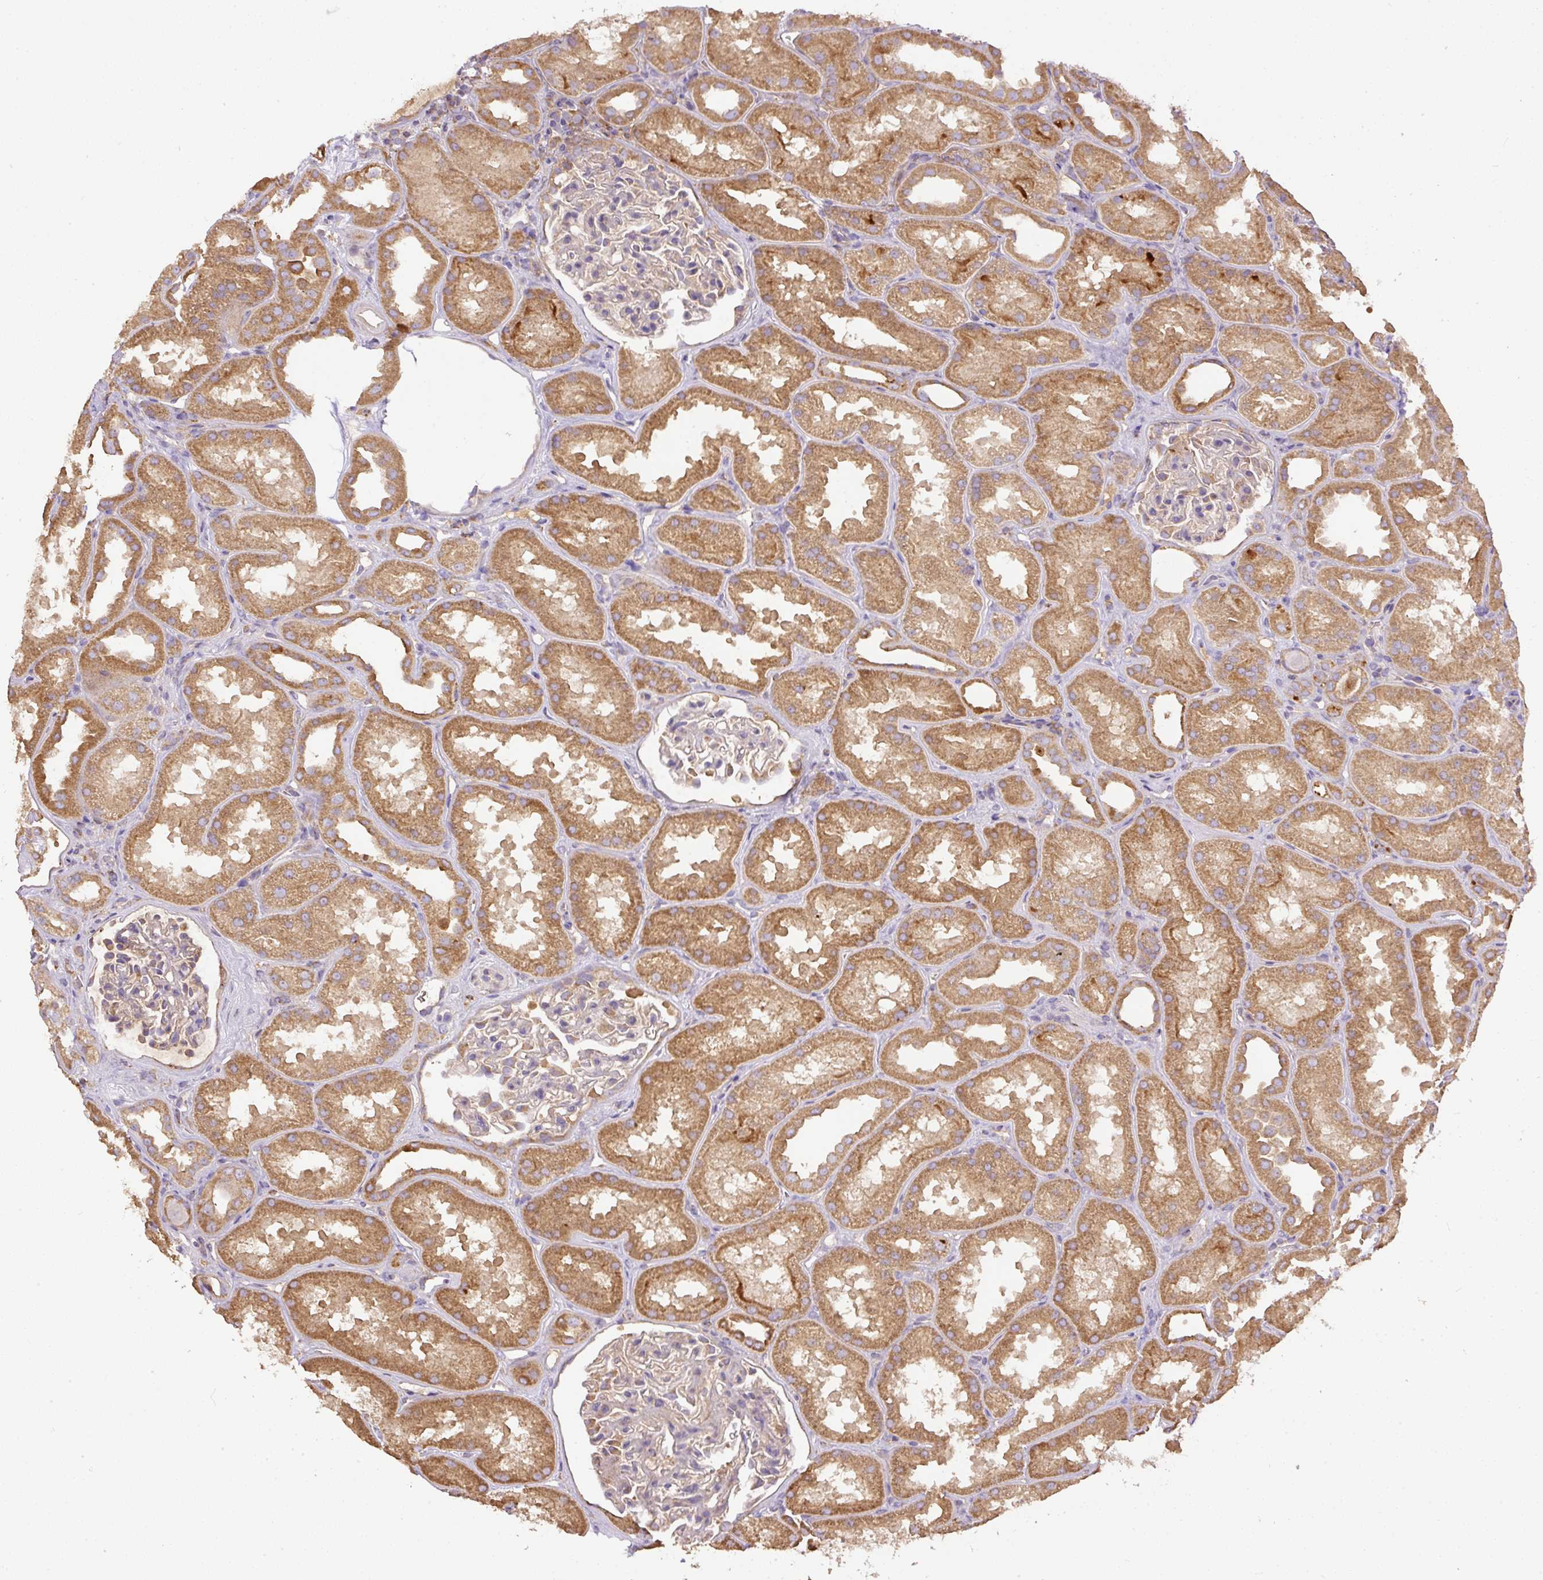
{"staining": {"intensity": "negative", "quantity": "none", "location": "none"}, "tissue": "kidney", "cell_type": "Cells in glomeruli", "image_type": "normal", "snomed": [{"axis": "morphology", "description": "Normal tissue, NOS"}, {"axis": "topography", "description": "Kidney"}], "caption": "Immunohistochemistry (IHC) photomicrograph of unremarkable human kidney stained for a protein (brown), which shows no staining in cells in glomeruli. (Stains: DAB (3,3'-diaminobenzidine) immunohistochemistry with hematoxylin counter stain, Microscopy: brightfield microscopy at high magnification).", "gene": "DAPK1", "patient": {"sex": "male", "age": 61}}